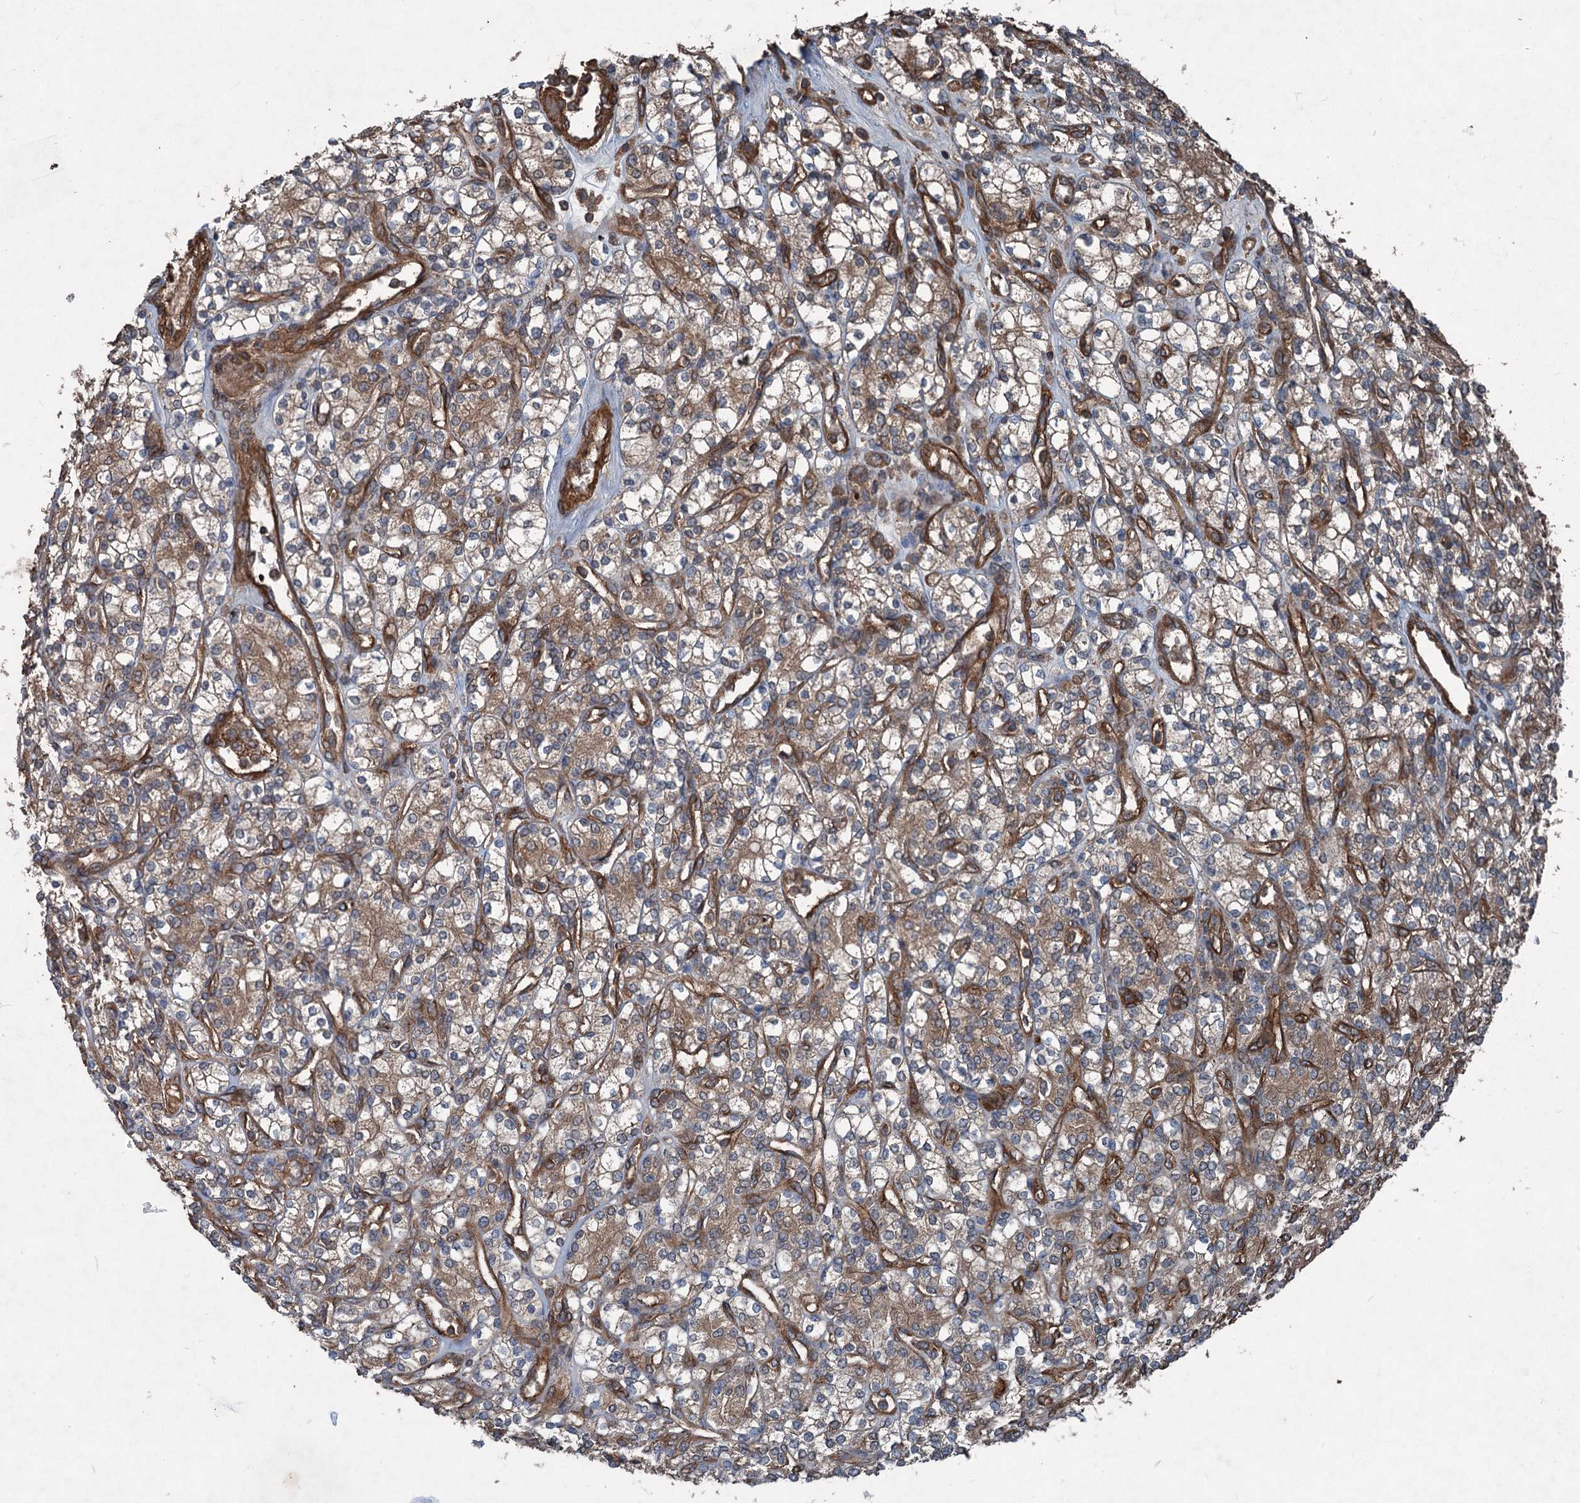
{"staining": {"intensity": "moderate", "quantity": ">75%", "location": "cytoplasmic/membranous"}, "tissue": "renal cancer", "cell_type": "Tumor cells", "image_type": "cancer", "snomed": [{"axis": "morphology", "description": "Adenocarcinoma, NOS"}, {"axis": "topography", "description": "Kidney"}], "caption": "Immunohistochemistry of renal adenocarcinoma displays medium levels of moderate cytoplasmic/membranous positivity in approximately >75% of tumor cells. (DAB (3,3'-diaminobenzidine) IHC with brightfield microscopy, high magnification).", "gene": "RNF214", "patient": {"sex": "male", "age": 77}}